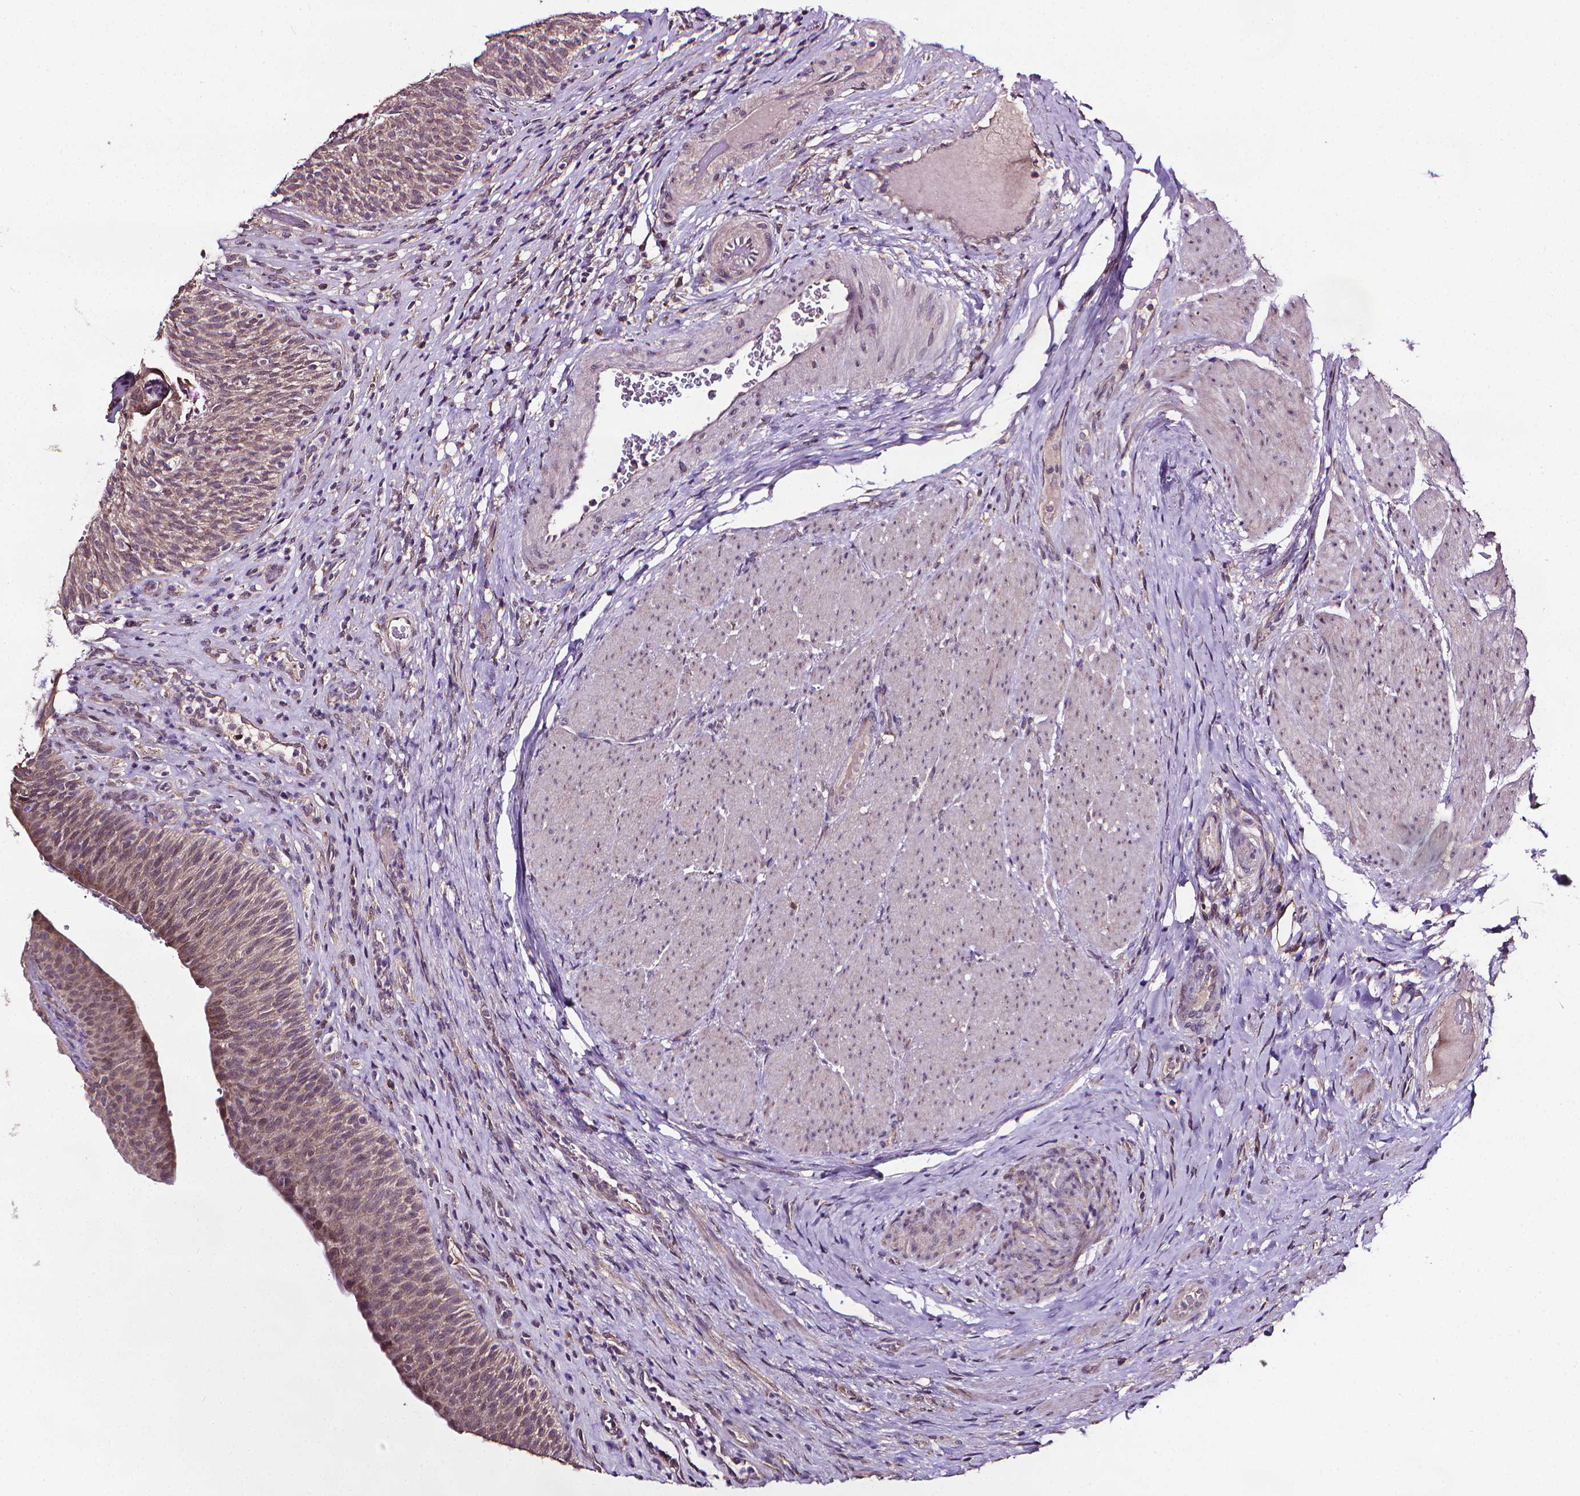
{"staining": {"intensity": "weak", "quantity": "25%-75%", "location": "cytoplasmic/membranous"}, "tissue": "urinary bladder", "cell_type": "Urothelial cells", "image_type": "normal", "snomed": [{"axis": "morphology", "description": "Normal tissue, NOS"}, {"axis": "topography", "description": "Urinary bladder"}, {"axis": "topography", "description": "Peripheral nerve tissue"}], "caption": "Immunohistochemical staining of benign human urinary bladder shows 25%-75% levels of weak cytoplasmic/membranous protein expression in about 25%-75% of urothelial cells. (DAB IHC with brightfield microscopy, high magnification).", "gene": "GPR63", "patient": {"sex": "male", "age": 66}}